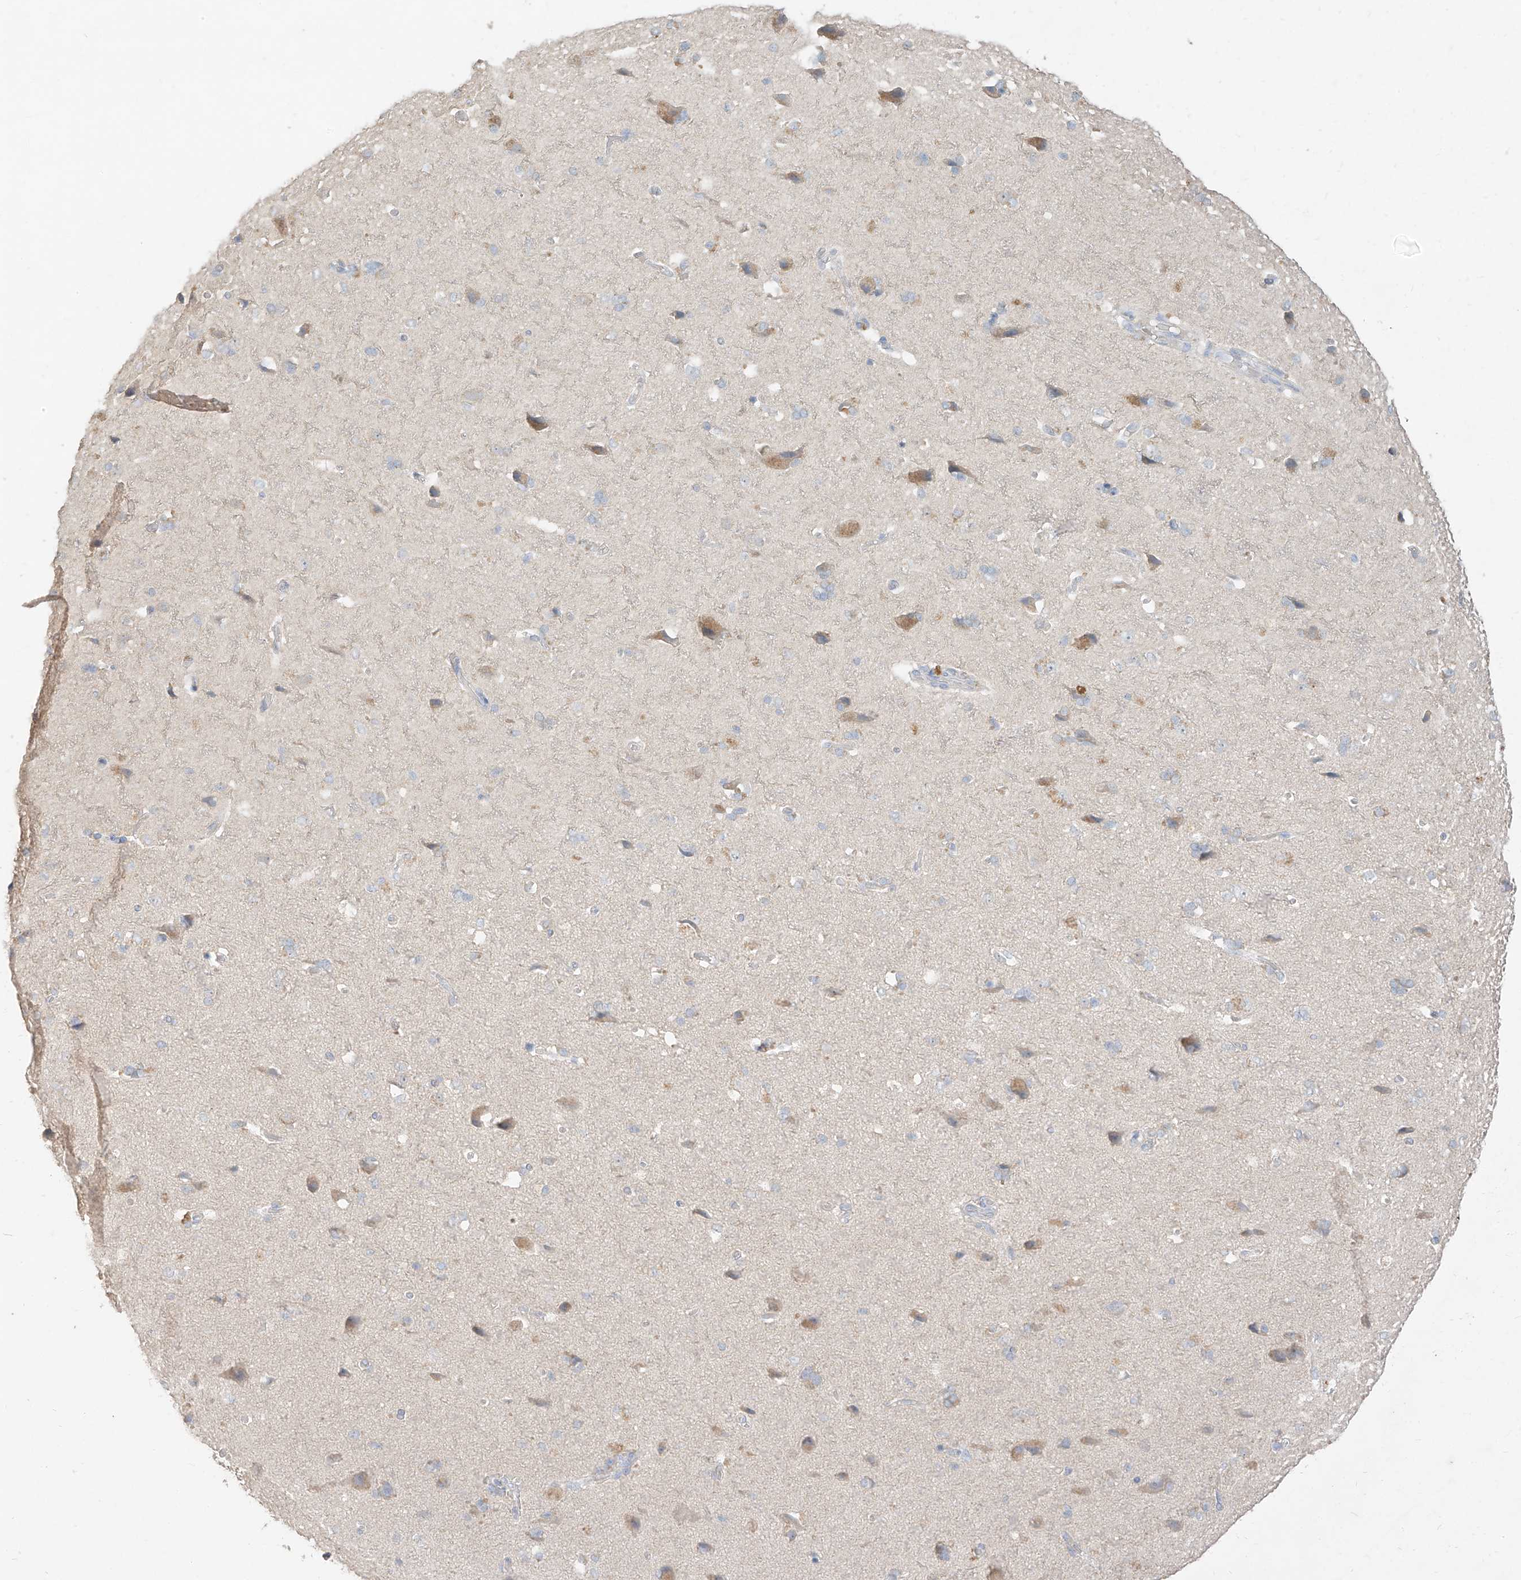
{"staining": {"intensity": "negative", "quantity": "none", "location": "none"}, "tissue": "cerebral cortex", "cell_type": "Endothelial cells", "image_type": "normal", "snomed": [{"axis": "morphology", "description": "Normal tissue, NOS"}, {"axis": "topography", "description": "Cerebral cortex"}], "caption": "Immunohistochemistry (IHC) image of benign cerebral cortex: human cerebral cortex stained with DAB (3,3'-diaminobenzidine) demonstrates no significant protein positivity in endothelial cells.", "gene": "ZZEF1", "patient": {"sex": "male", "age": 62}}